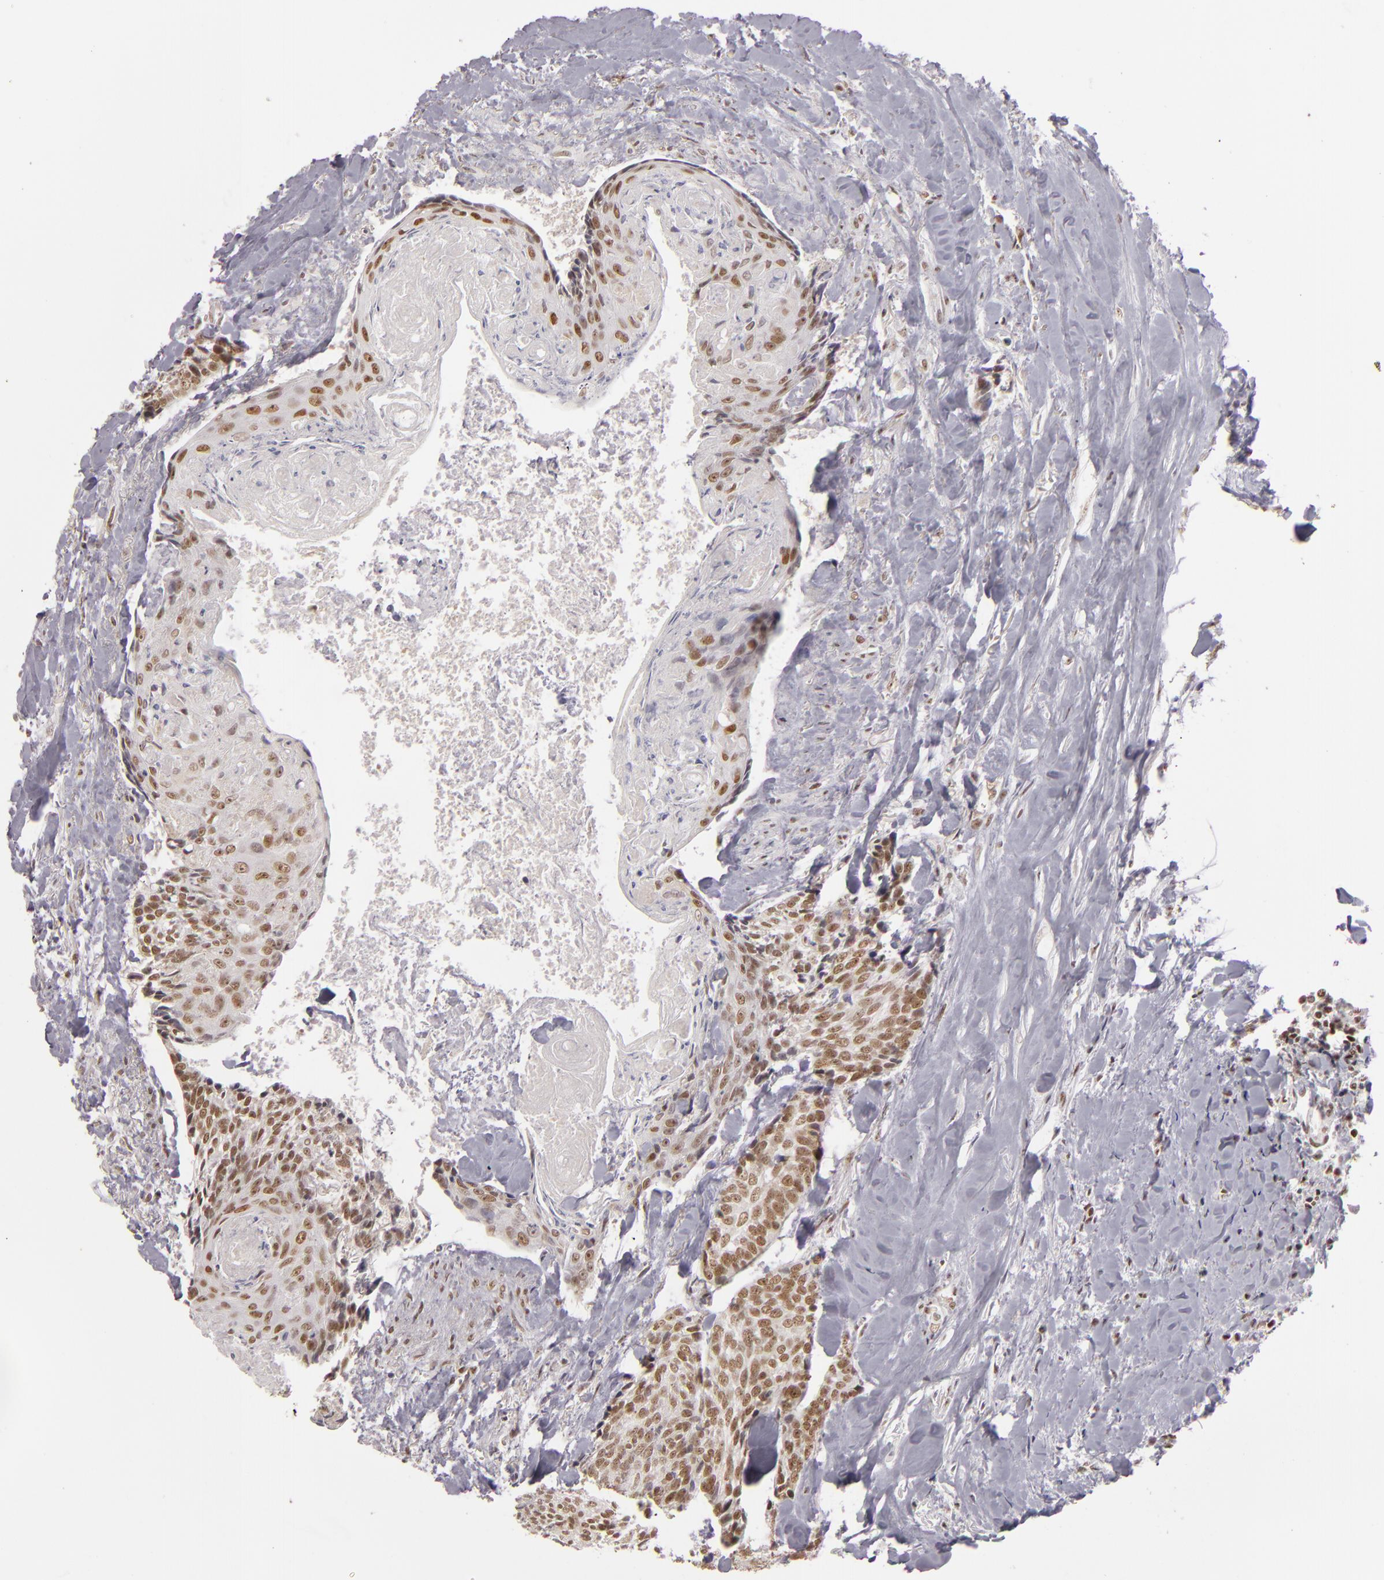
{"staining": {"intensity": "strong", "quantity": ">75%", "location": "nuclear"}, "tissue": "head and neck cancer", "cell_type": "Tumor cells", "image_type": "cancer", "snomed": [{"axis": "morphology", "description": "Squamous cell carcinoma, NOS"}, {"axis": "topography", "description": "Salivary gland"}, {"axis": "topography", "description": "Head-Neck"}], "caption": "Protein staining of head and neck squamous cell carcinoma tissue shows strong nuclear positivity in approximately >75% of tumor cells.", "gene": "DAXX", "patient": {"sex": "male", "age": 70}}